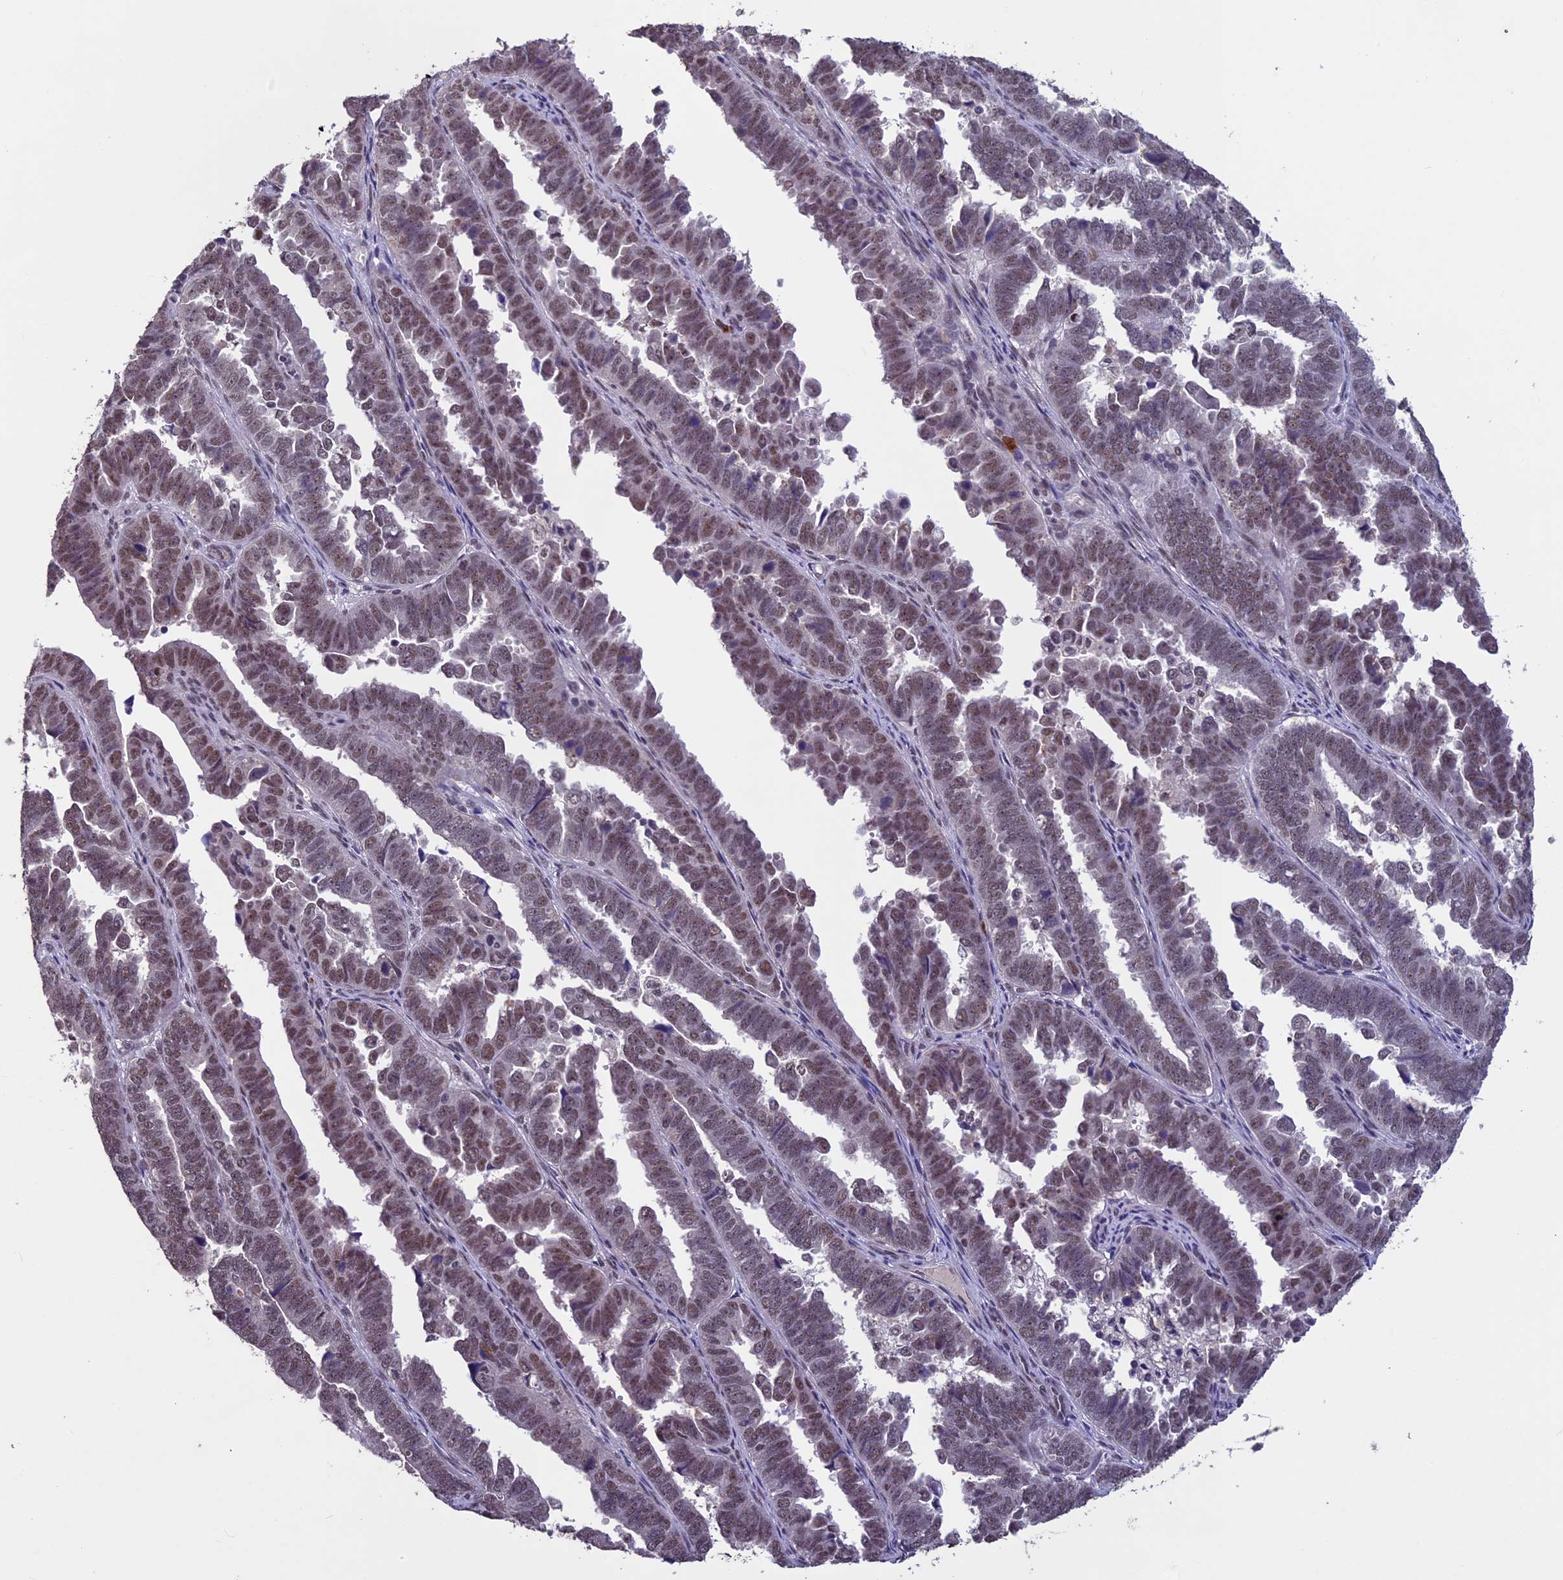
{"staining": {"intensity": "moderate", "quantity": ">75%", "location": "nuclear"}, "tissue": "endometrial cancer", "cell_type": "Tumor cells", "image_type": "cancer", "snomed": [{"axis": "morphology", "description": "Adenocarcinoma, NOS"}, {"axis": "topography", "description": "Endometrium"}], "caption": "Immunohistochemical staining of endometrial adenocarcinoma reveals moderate nuclear protein expression in about >75% of tumor cells.", "gene": "RNF40", "patient": {"sex": "female", "age": 75}}